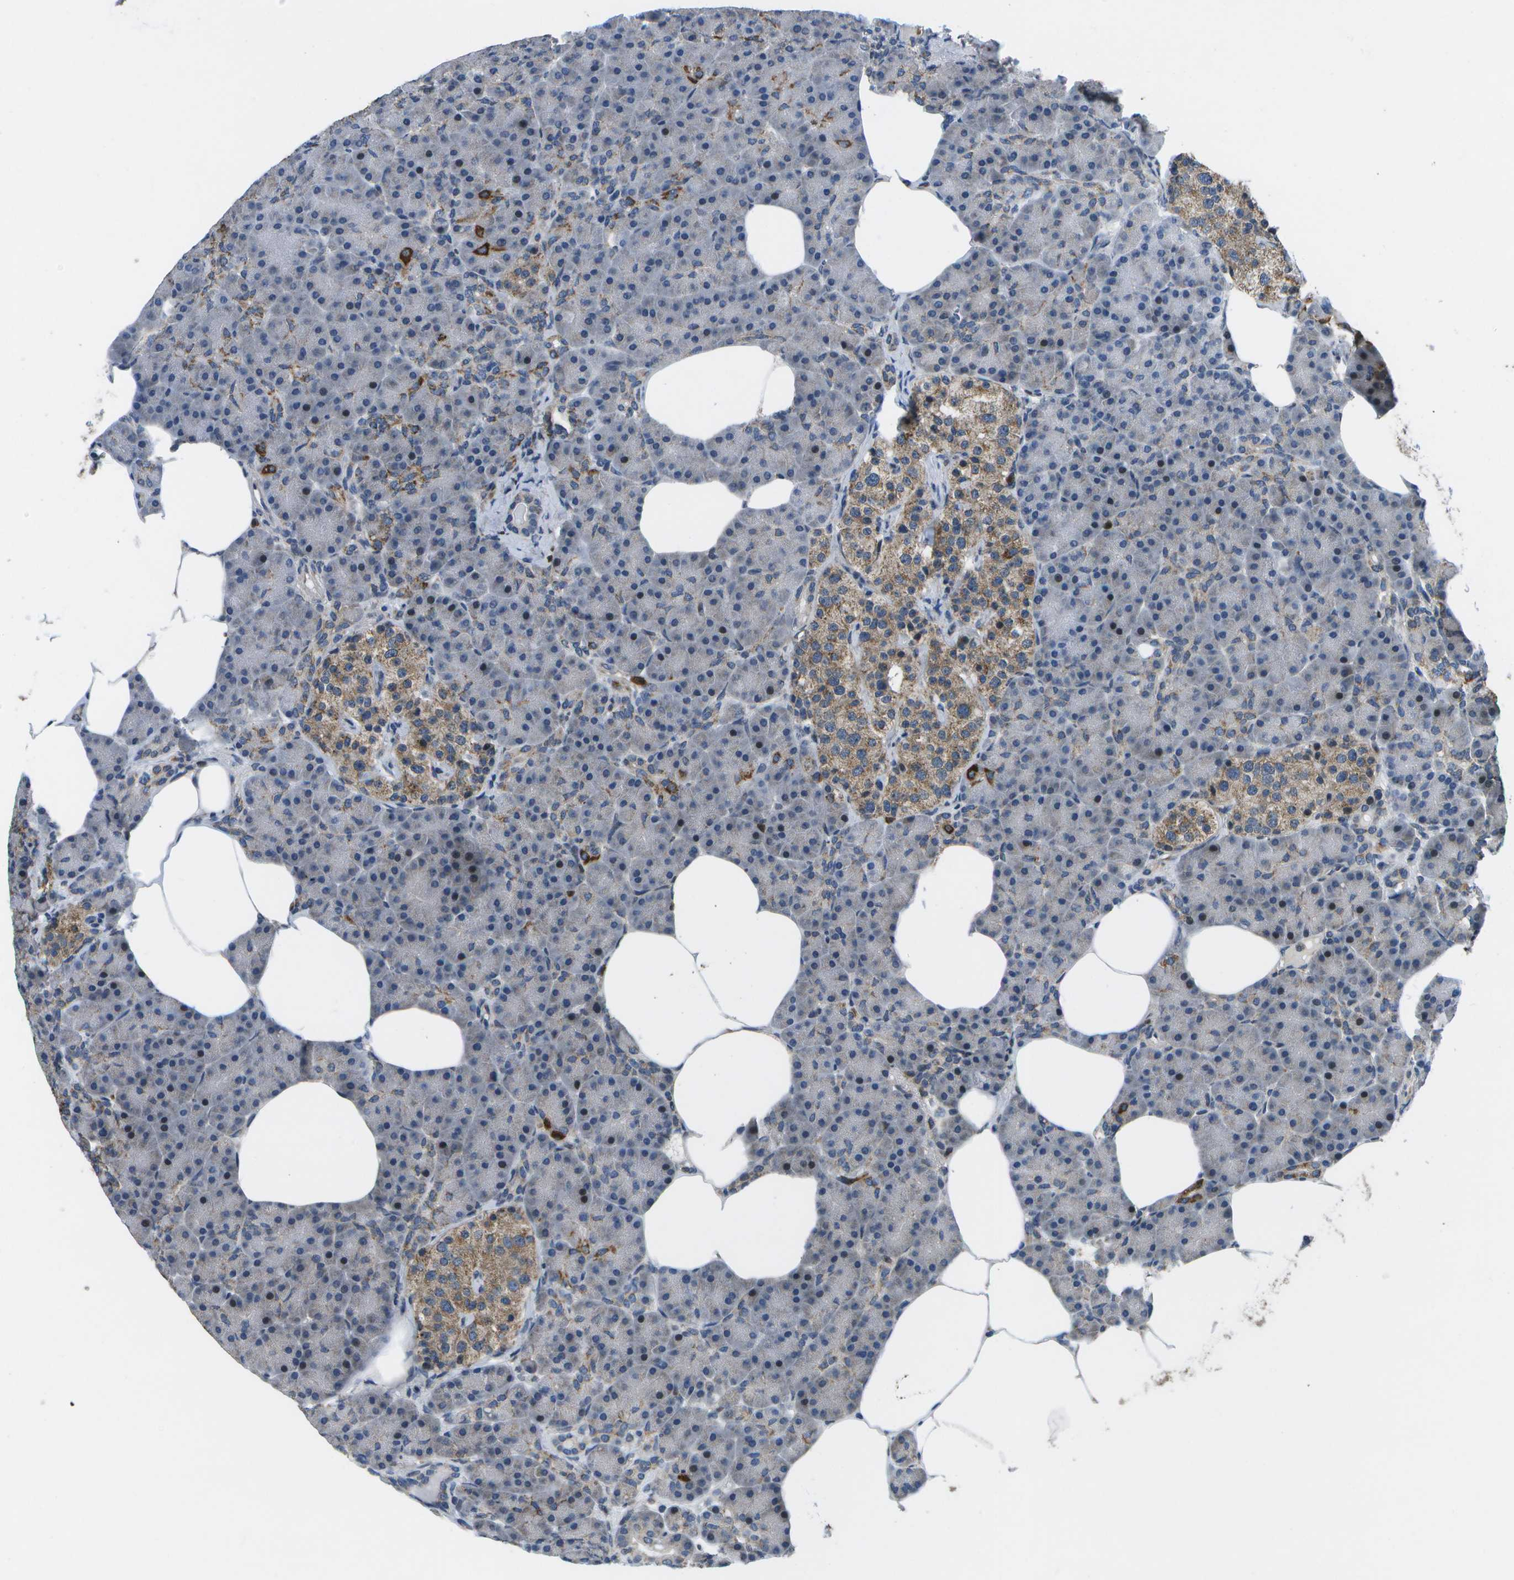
{"staining": {"intensity": "moderate", "quantity": "<25%", "location": "cytoplasmic/membranous"}, "tissue": "pancreas", "cell_type": "Exocrine glandular cells", "image_type": "normal", "snomed": [{"axis": "morphology", "description": "Normal tissue, NOS"}, {"axis": "topography", "description": "Pancreas"}], "caption": "Immunohistochemistry (IHC) image of normal pancreas stained for a protein (brown), which displays low levels of moderate cytoplasmic/membranous staining in approximately <25% of exocrine glandular cells.", "gene": "GALNT15", "patient": {"sex": "female", "age": 70}}